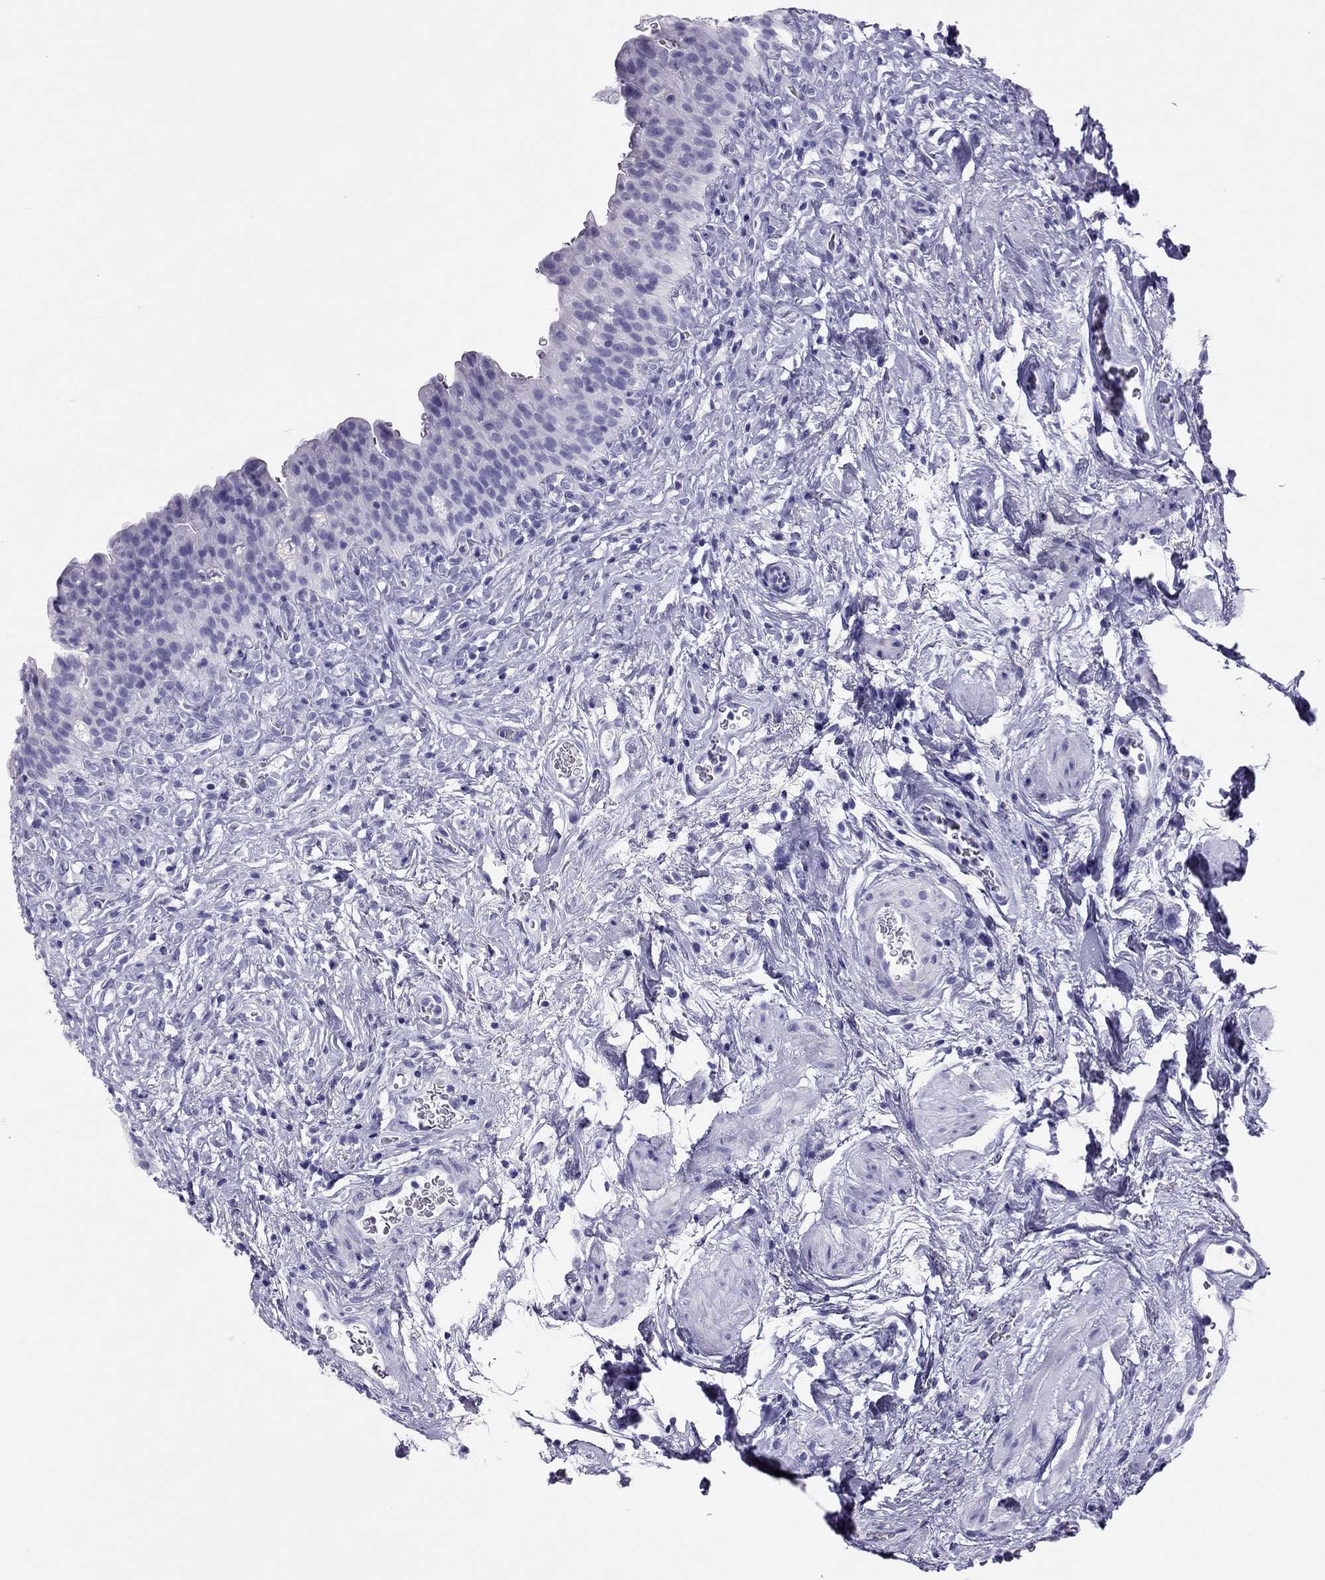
{"staining": {"intensity": "negative", "quantity": "none", "location": "none"}, "tissue": "urinary bladder", "cell_type": "Urothelial cells", "image_type": "normal", "snomed": [{"axis": "morphology", "description": "Normal tissue, NOS"}, {"axis": "topography", "description": "Urinary bladder"}], "caption": "Urothelial cells show no significant protein staining in normal urinary bladder. (Brightfield microscopy of DAB immunohistochemistry at high magnification).", "gene": "PDE6A", "patient": {"sex": "male", "age": 76}}